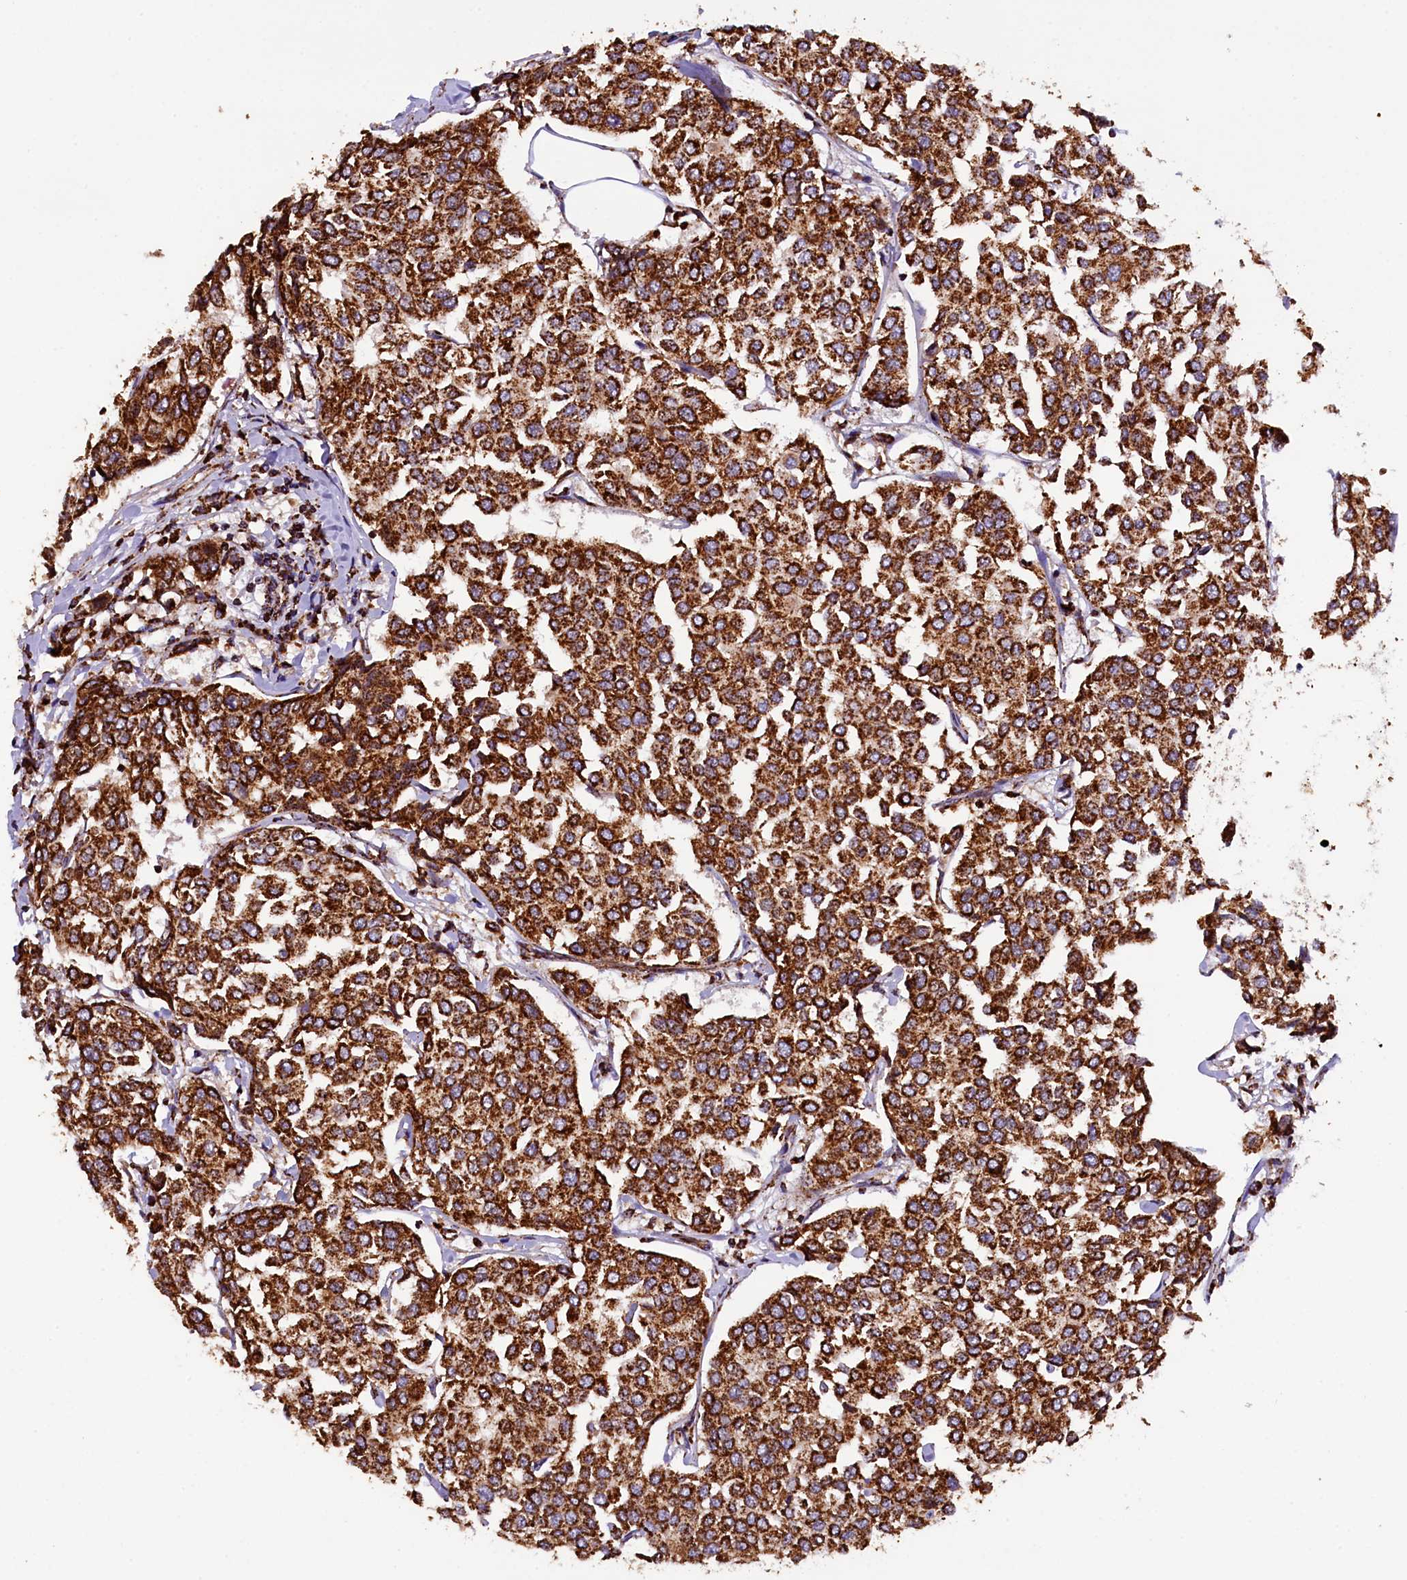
{"staining": {"intensity": "strong", "quantity": ">75%", "location": "cytoplasmic/membranous"}, "tissue": "breast cancer", "cell_type": "Tumor cells", "image_type": "cancer", "snomed": [{"axis": "morphology", "description": "Duct carcinoma"}, {"axis": "topography", "description": "Breast"}], "caption": "Protein expression analysis of human breast cancer (invasive ductal carcinoma) reveals strong cytoplasmic/membranous staining in approximately >75% of tumor cells. (IHC, brightfield microscopy, high magnification).", "gene": "KLC2", "patient": {"sex": "female", "age": 55}}